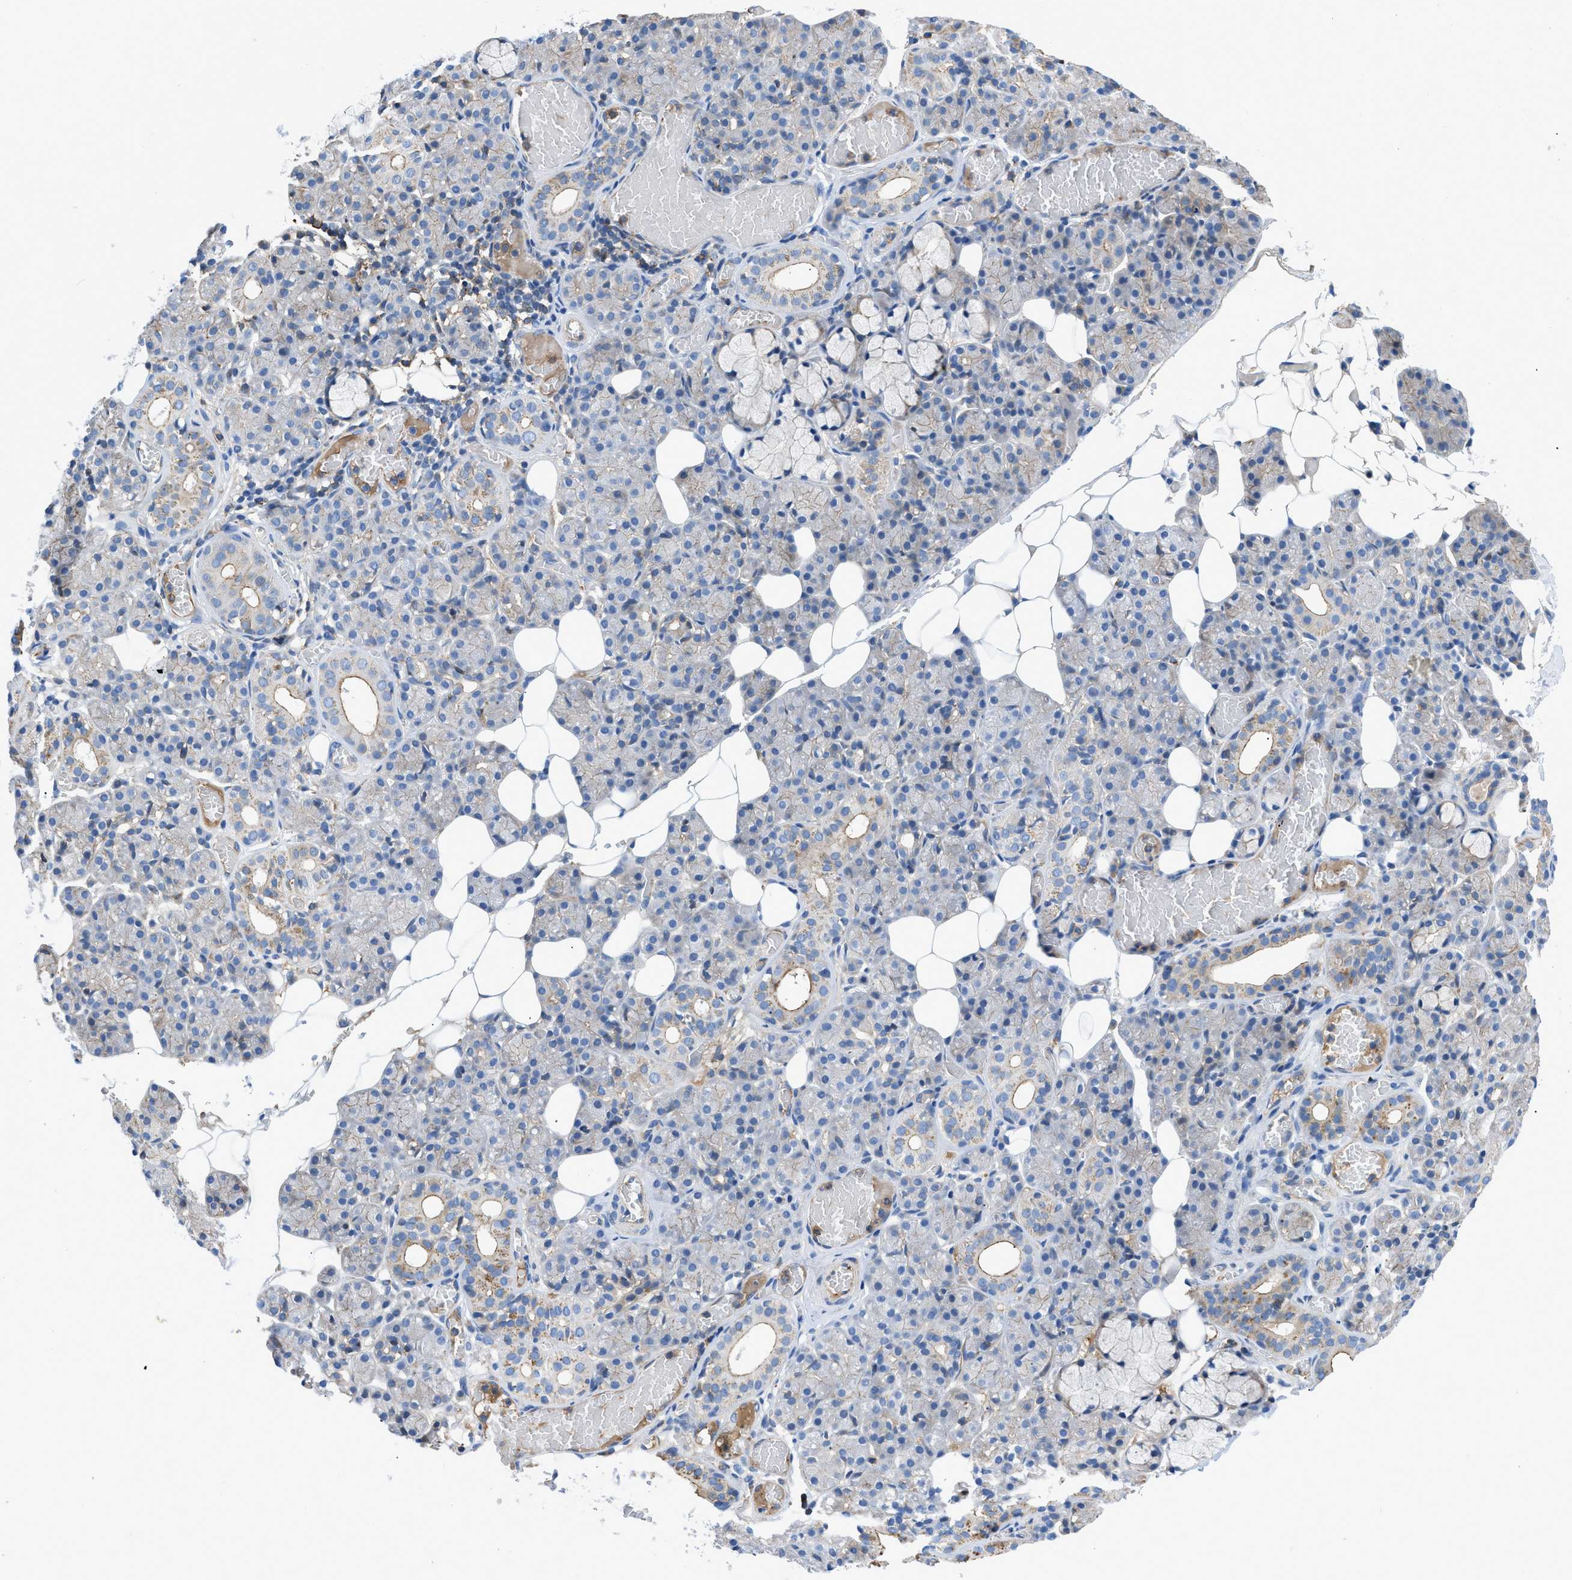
{"staining": {"intensity": "strong", "quantity": "<25%", "location": "cytoplasmic/membranous"}, "tissue": "salivary gland", "cell_type": "Glandular cells", "image_type": "normal", "snomed": [{"axis": "morphology", "description": "Normal tissue, NOS"}, {"axis": "topography", "description": "Salivary gland"}], "caption": "Protein expression analysis of unremarkable human salivary gland reveals strong cytoplasmic/membranous staining in approximately <25% of glandular cells. The protein is stained brown, and the nuclei are stained in blue (DAB (3,3'-diaminobenzidine) IHC with brightfield microscopy, high magnification).", "gene": "ATP6V0D1", "patient": {"sex": "male", "age": 63}}